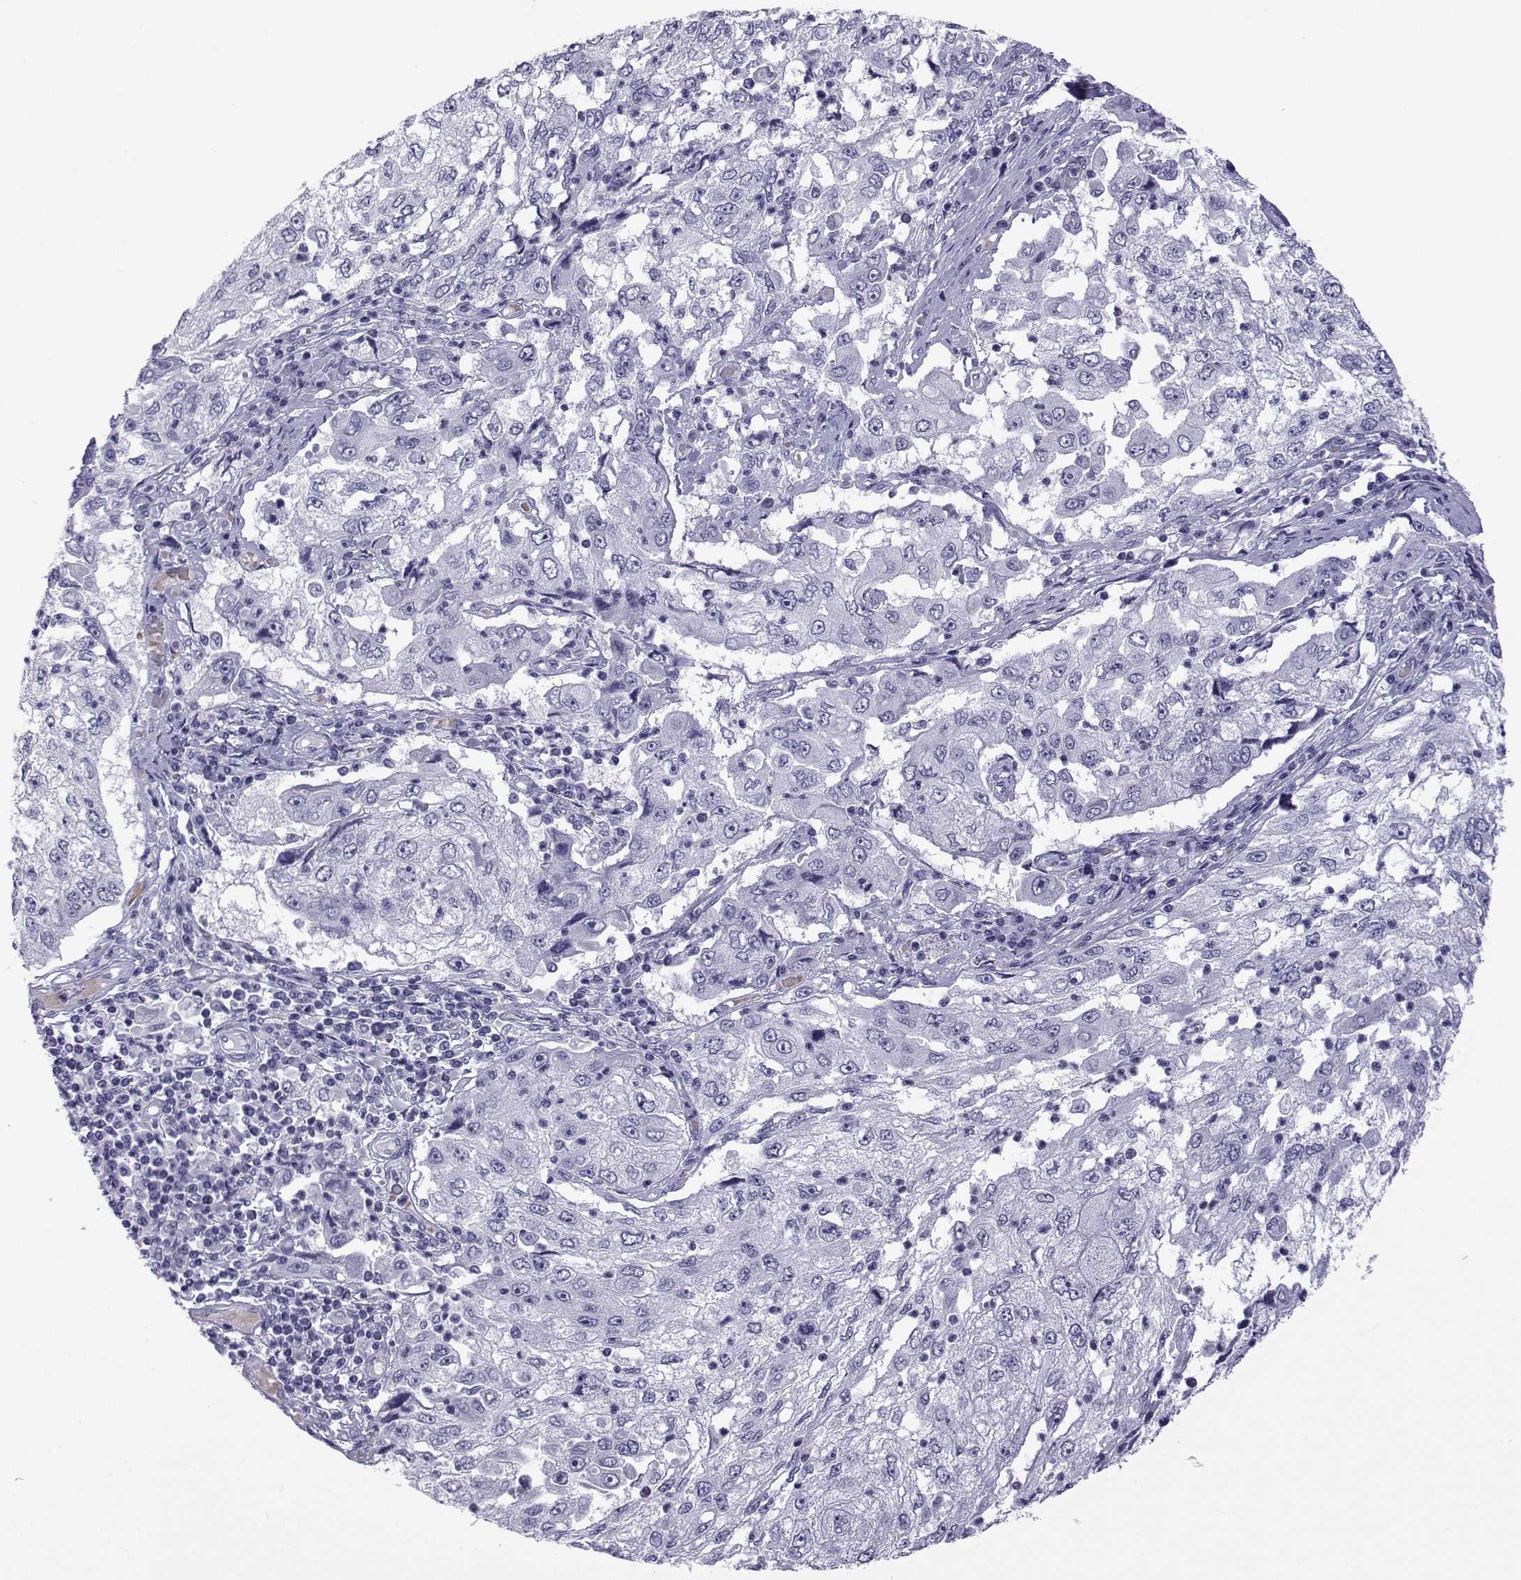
{"staining": {"intensity": "negative", "quantity": "none", "location": "none"}, "tissue": "cervical cancer", "cell_type": "Tumor cells", "image_type": "cancer", "snomed": [{"axis": "morphology", "description": "Squamous cell carcinoma, NOS"}, {"axis": "topography", "description": "Cervix"}], "caption": "Immunohistochemical staining of human cervical cancer displays no significant positivity in tumor cells.", "gene": "ACTL7A", "patient": {"sex": "female", "age": 36}}